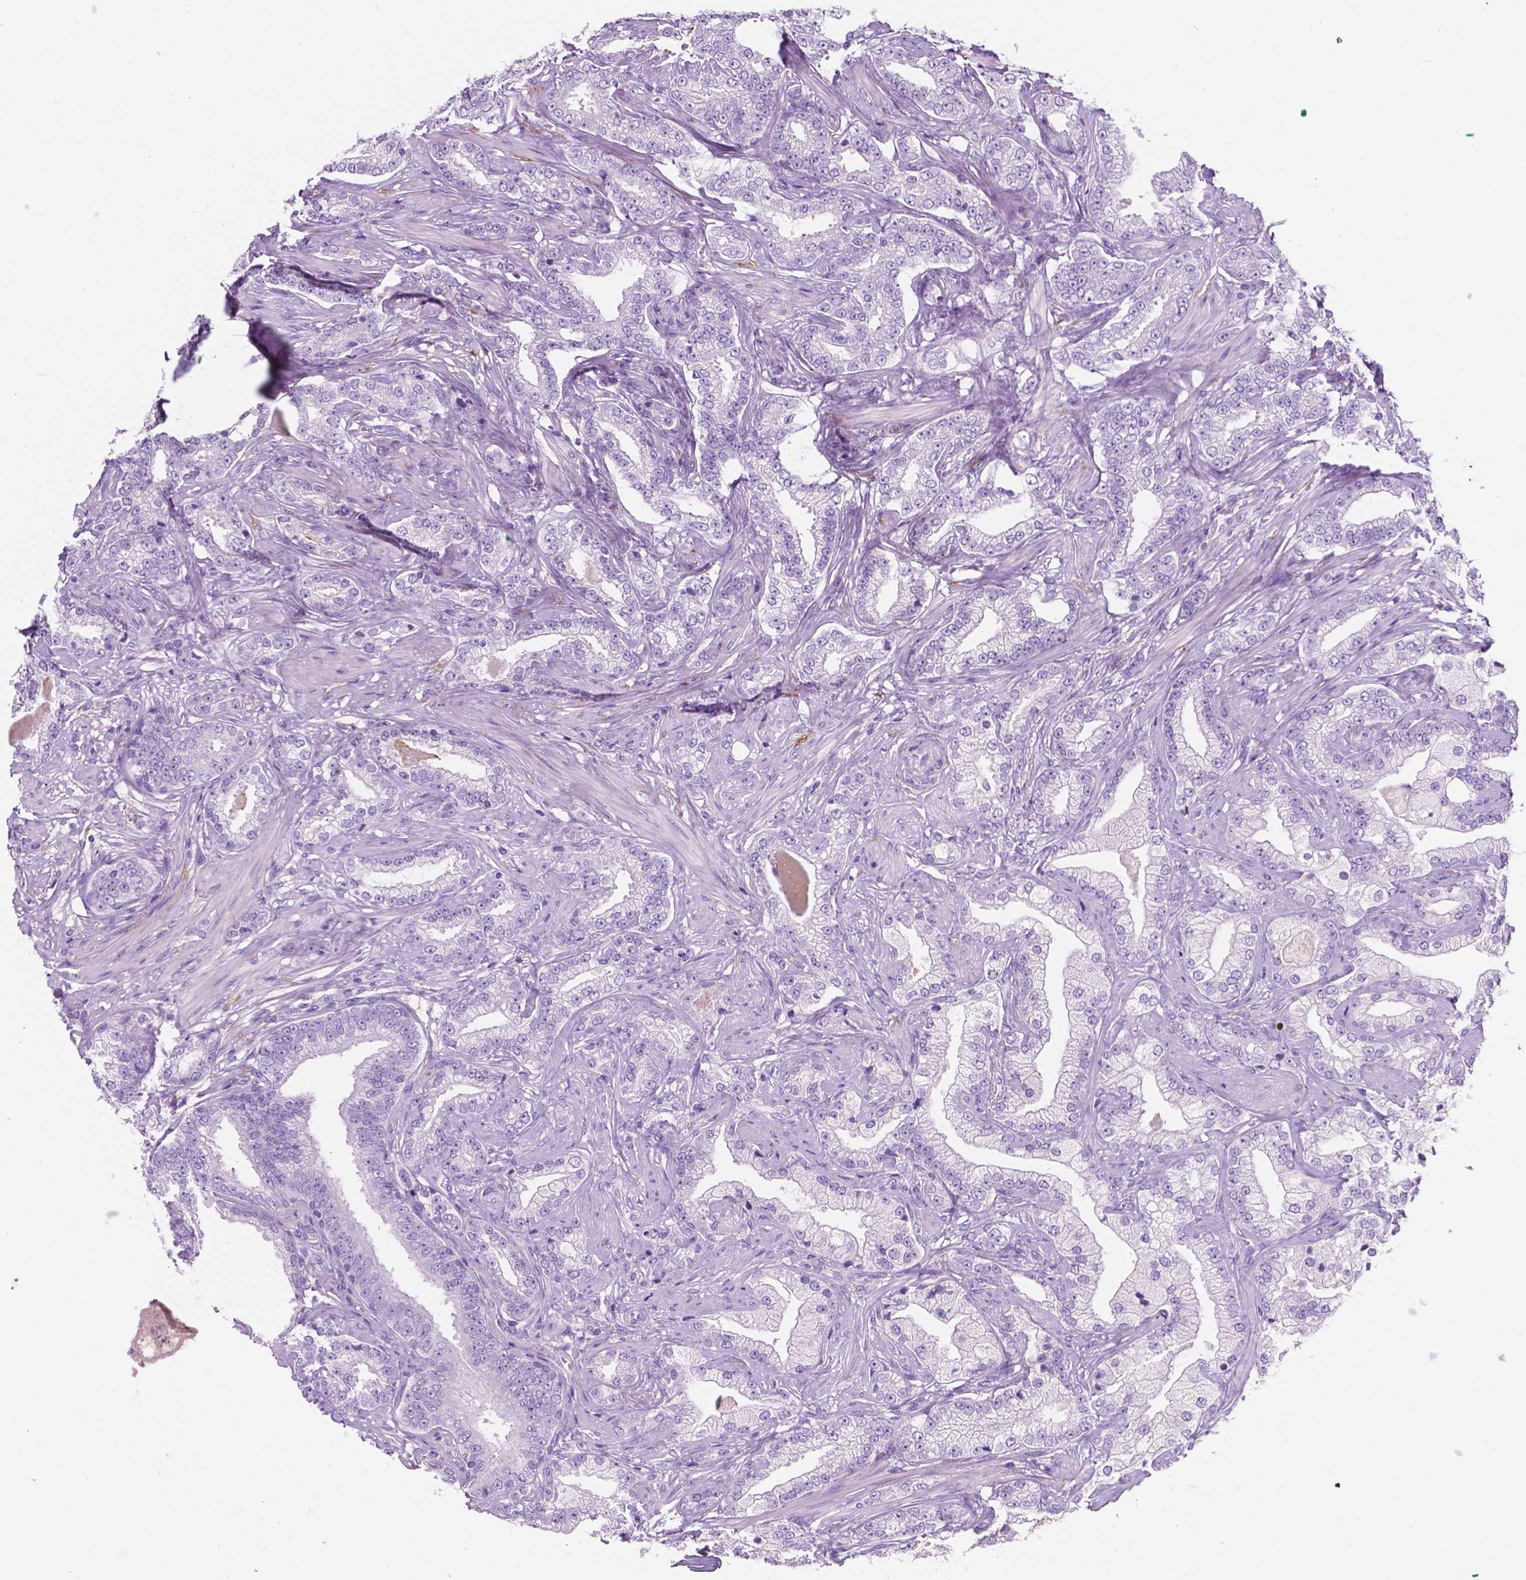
{"staining": {"intensity": "negative", "quantity": "none", "location": "none"}, "tissue": "prostate cancer", "cell_type": "Tumor cells", "image_type": "cancer", "snomed": [{"axis": "morphology", "description": "Adenocarcinoma, Low grade"}, {"axis": "topography", "description": "Prostate"}], "caption": "There is no significant staining in tumor cells of low-grade adenocarcinoma (prostate).", "gene": "GNAO1", "patient": {"sex": "male", "age": 61}}